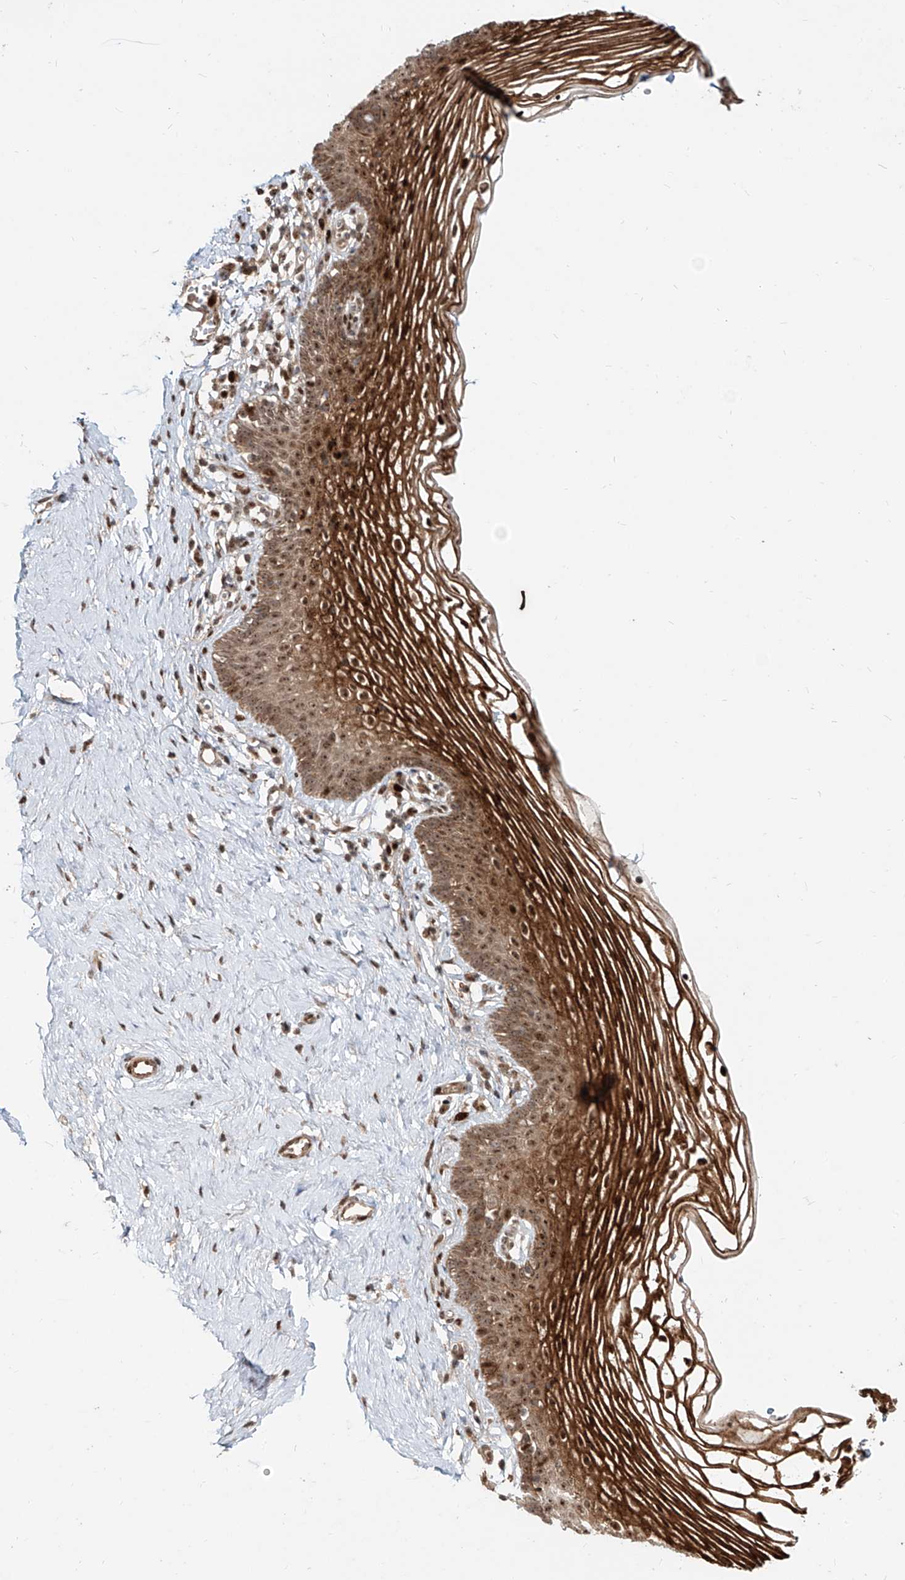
{"staining": {"intensity": "strong", "quantity": ">75%", "location": "cytoplasmic/membranous,nuclear"}, "tissue": "vagina", "cell_type": "Squamous epithelial cells", "image_type": "normal", "snomed": [{"axis": "morphology", "description": "Normal tissue, NOS"}, {"axis": "topography", "description": "Vagina"}], "caption": "An immunohistochemistry (IHC) image of benign tissue is shown. Protein staining in brown labels strong cytoplasmic/membranous,nuclear positivity in vagina within squamous epithelial cells.", "gene": "ZNF710", "patient": {"sex": "female", "age": 32}}